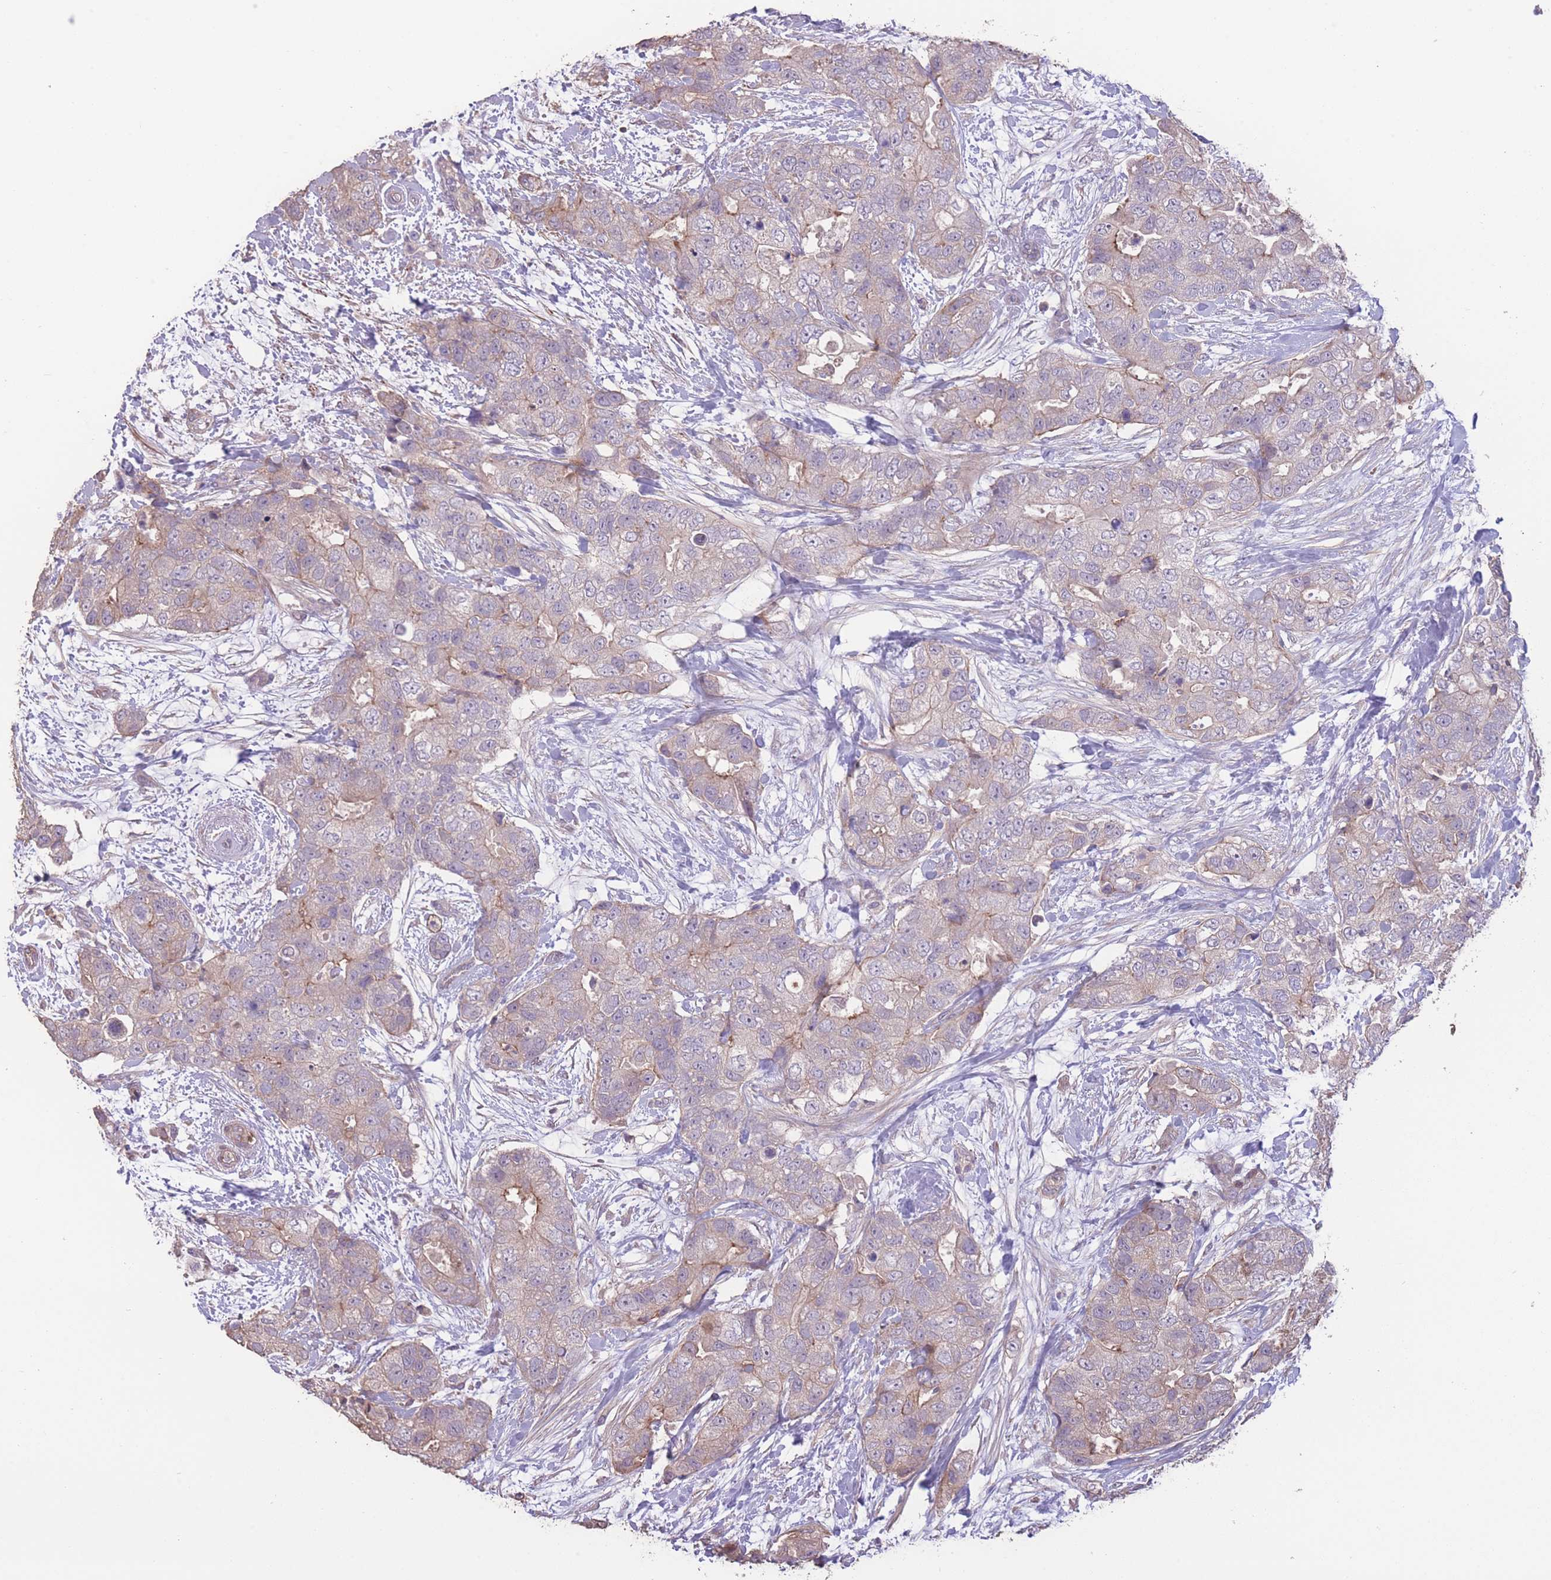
{"staining": {"intensity": "weak", "quantity": "25%-75%", "location": "cytoplasmic/membranous"}, "tissue": "breast cancer", "cell_type": "Tumor cells", "image_type": "cancer", "snomed": [{"axis": "morphology", "description": "Duct carcinoma"}, {"axis": "topography", "description": "Breast"}], "caption": "Protein staining of breast cancer tissue exhibits weak cytoplasmic/membranous staining in about 25%-75% of tumor cells. Using DAB (brown) and hematoxylin (blue) stains, captured at high magnification using brightfield microscopy.", "gene": "RSPH10B", "patient": {"sex": "female", "age": 62}}